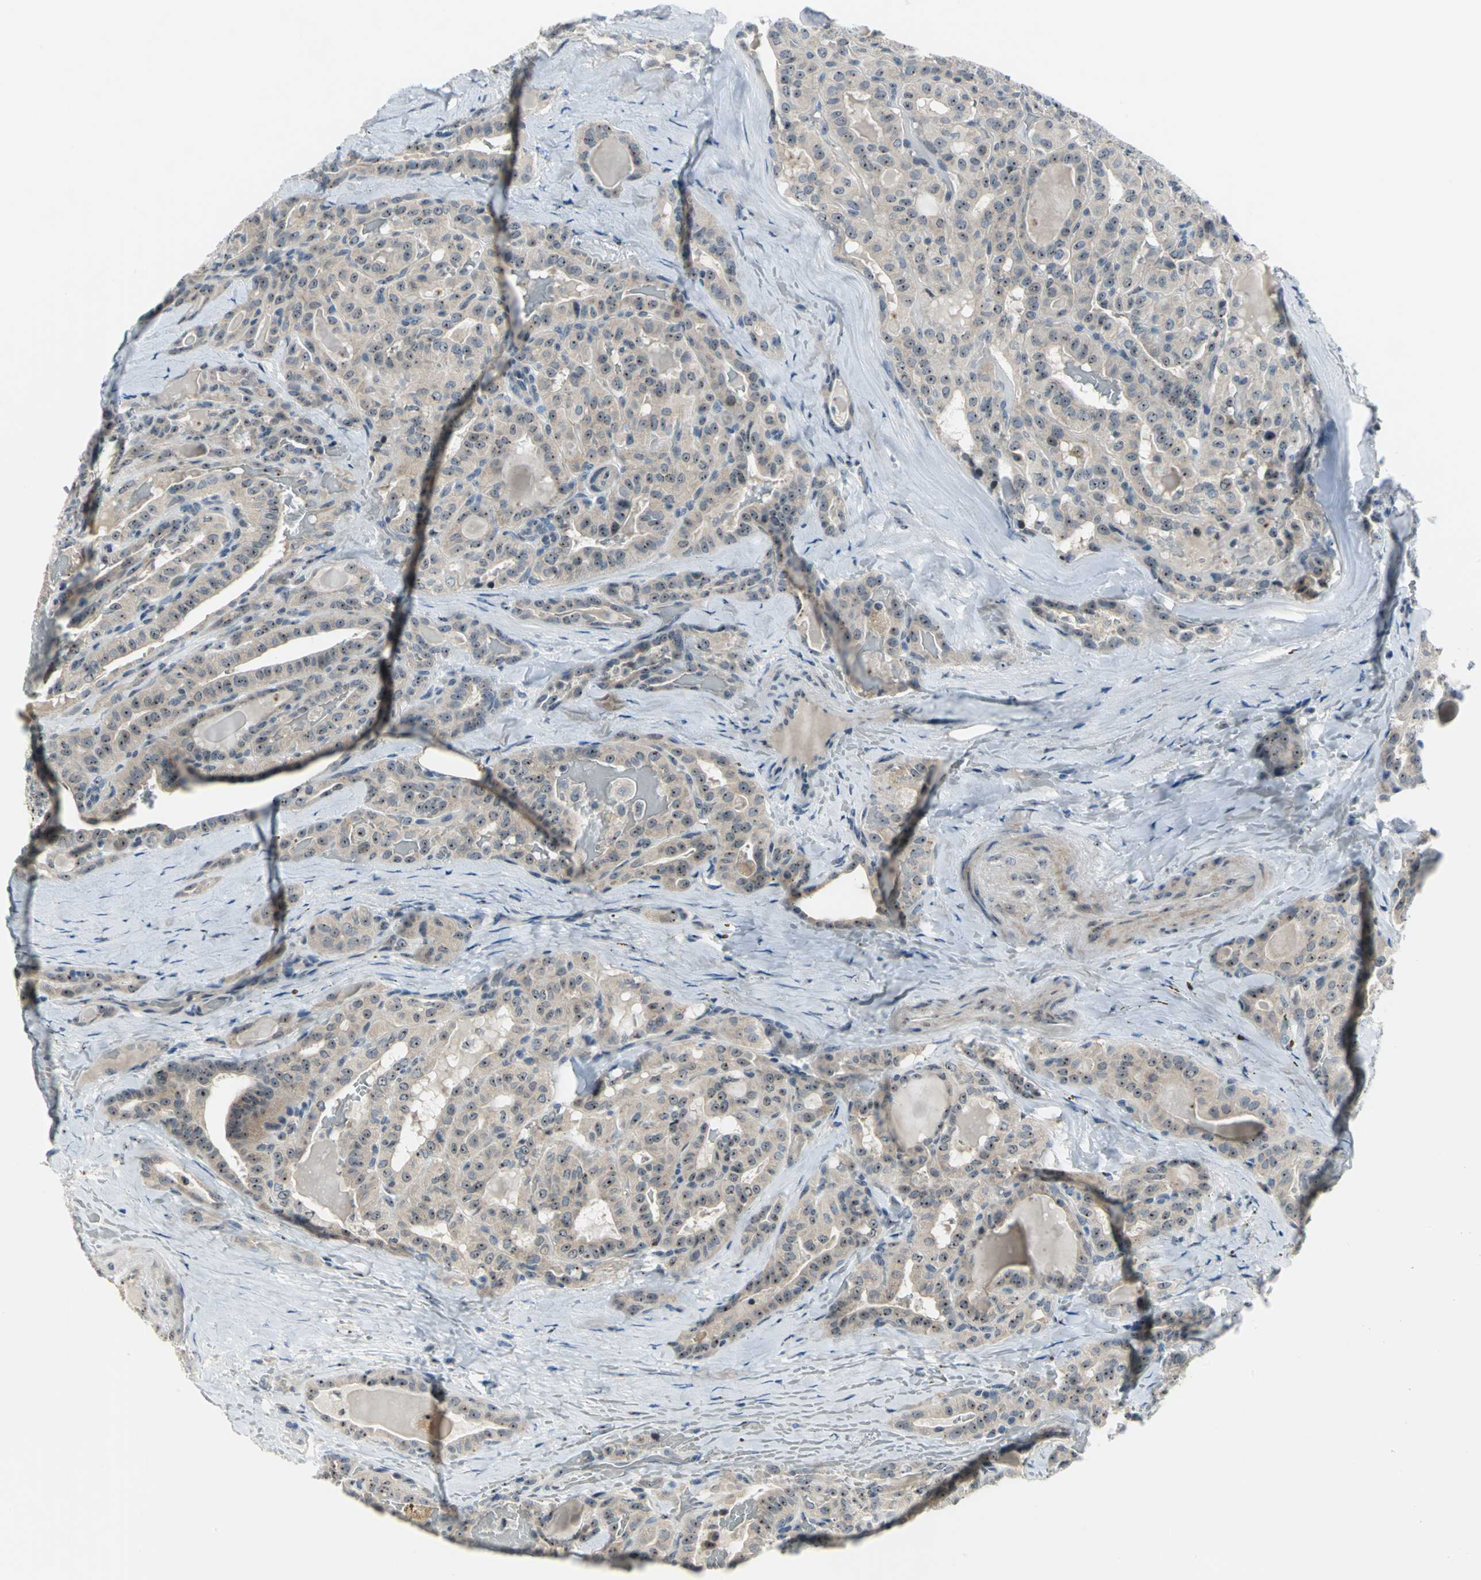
{"staining": {"intensity": "moderate", "quantity": ">75%", "location": "nuclear"}, "tissue": "thyroid cancer", "cell_type": "Tumor cells", "image_type": "cancer", "snomed": [{"axis": "morphology", "description": "Papillary adenocarcinoma, NOS"}, {"axis": "topography", "description": "Thyroid gland"}], "caption": "Thyroid cancer tissue reveals moderate nuclear staining in approximately >75% of tumor cells, visualized by immunohistochemistry.", "gene": "MYBBP1A", "patient": {"sex": "male", "age": 77}}